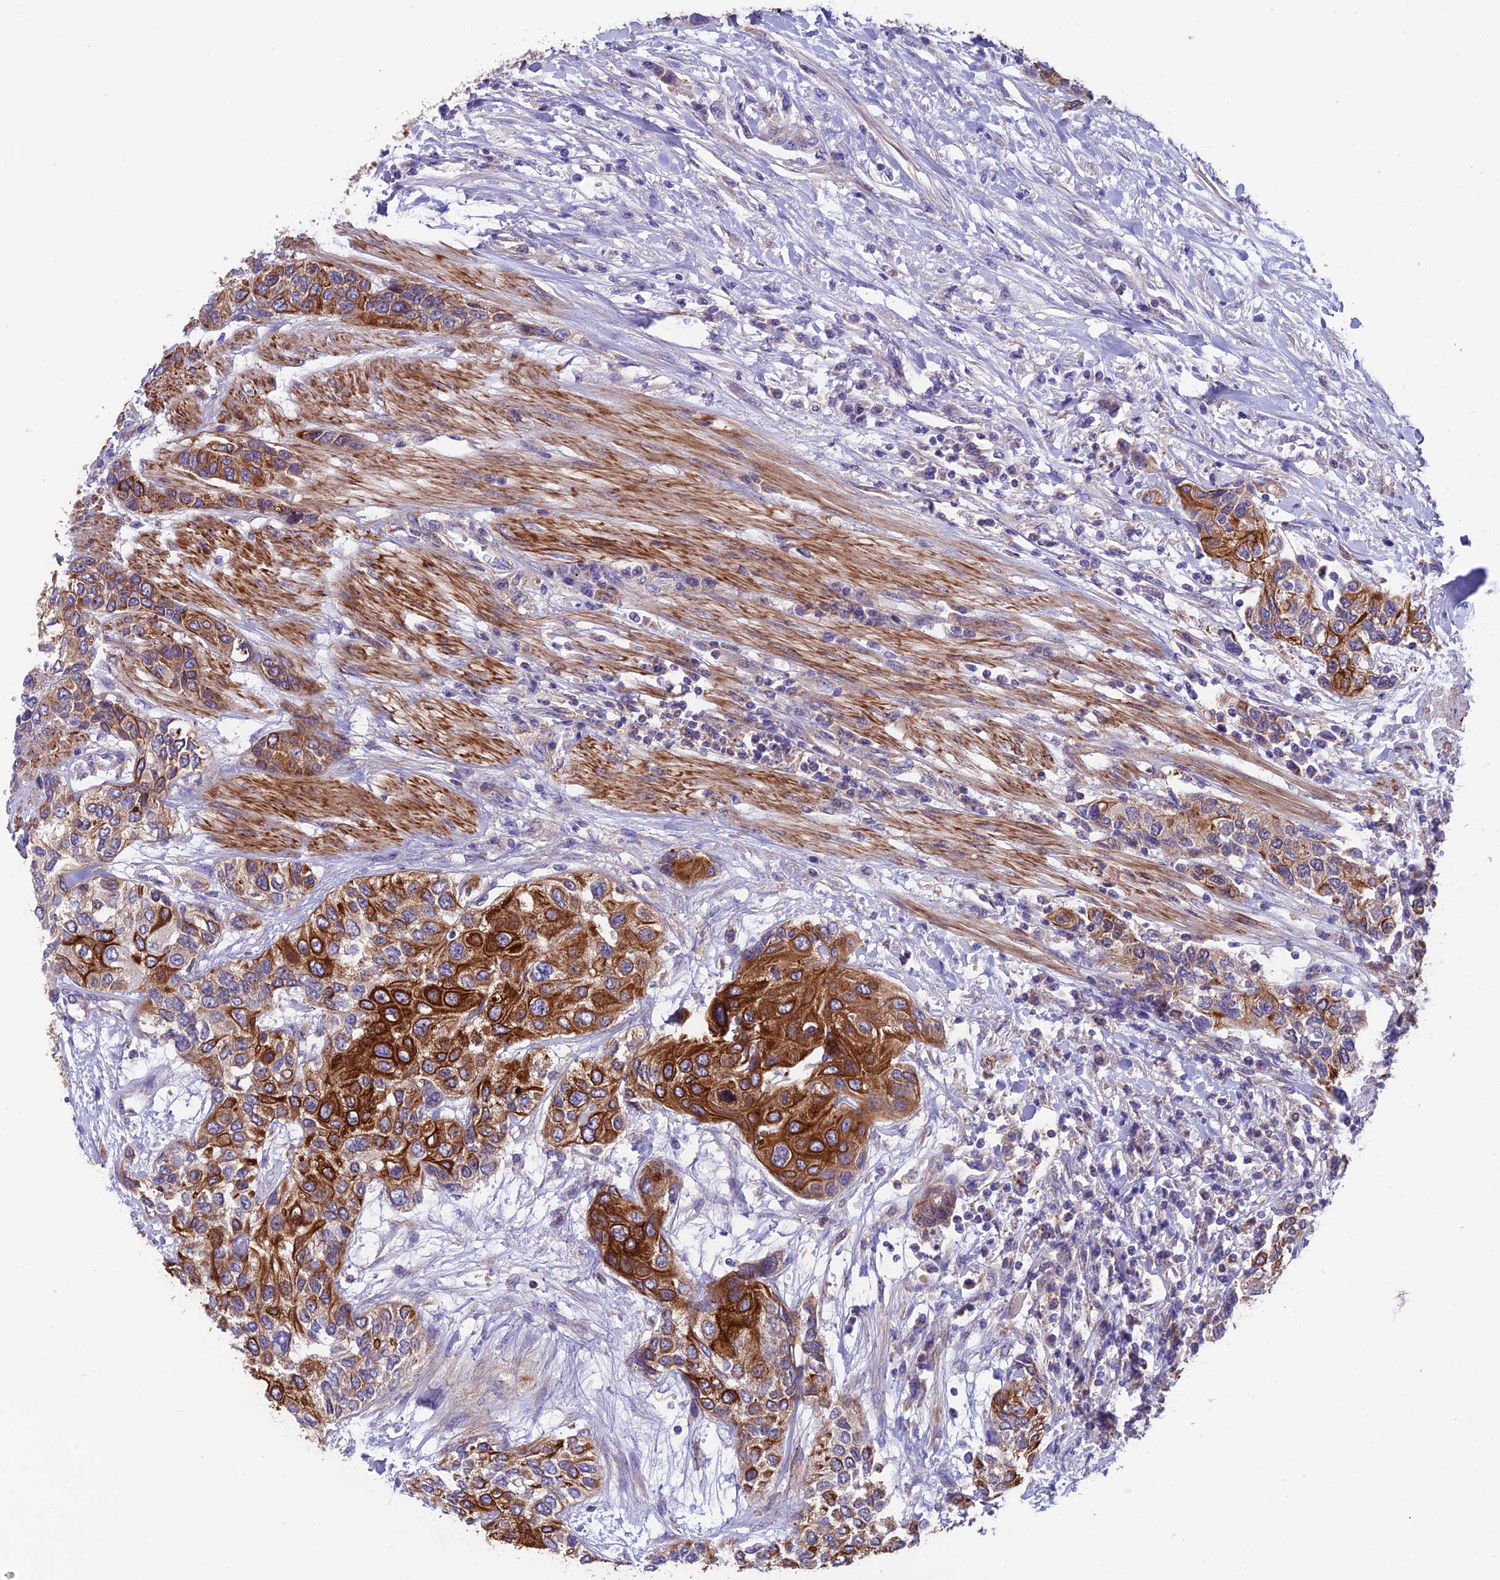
{"staining": {"intensity": "strong", "quantity": "25%-75%", "location": "cytoplasmic/membranous"}, "tissue": "urothelial cancer", "cell_type": "Tumor cells", "image_type": "cancer", "snomed": [{"axis": "morphology", "description": "Urothelial carcinoma, High grade"}, {"axis": "topography", "description": "Urinary bladder"}], "caption": "Strong cytoplasmic/membranous protein positivity is present in approximately 25%-75% of tumor cells in high-grade urothelial carcinoma.", "gene": "VPS16", "patient": {"sex": "female", "age": 56}}